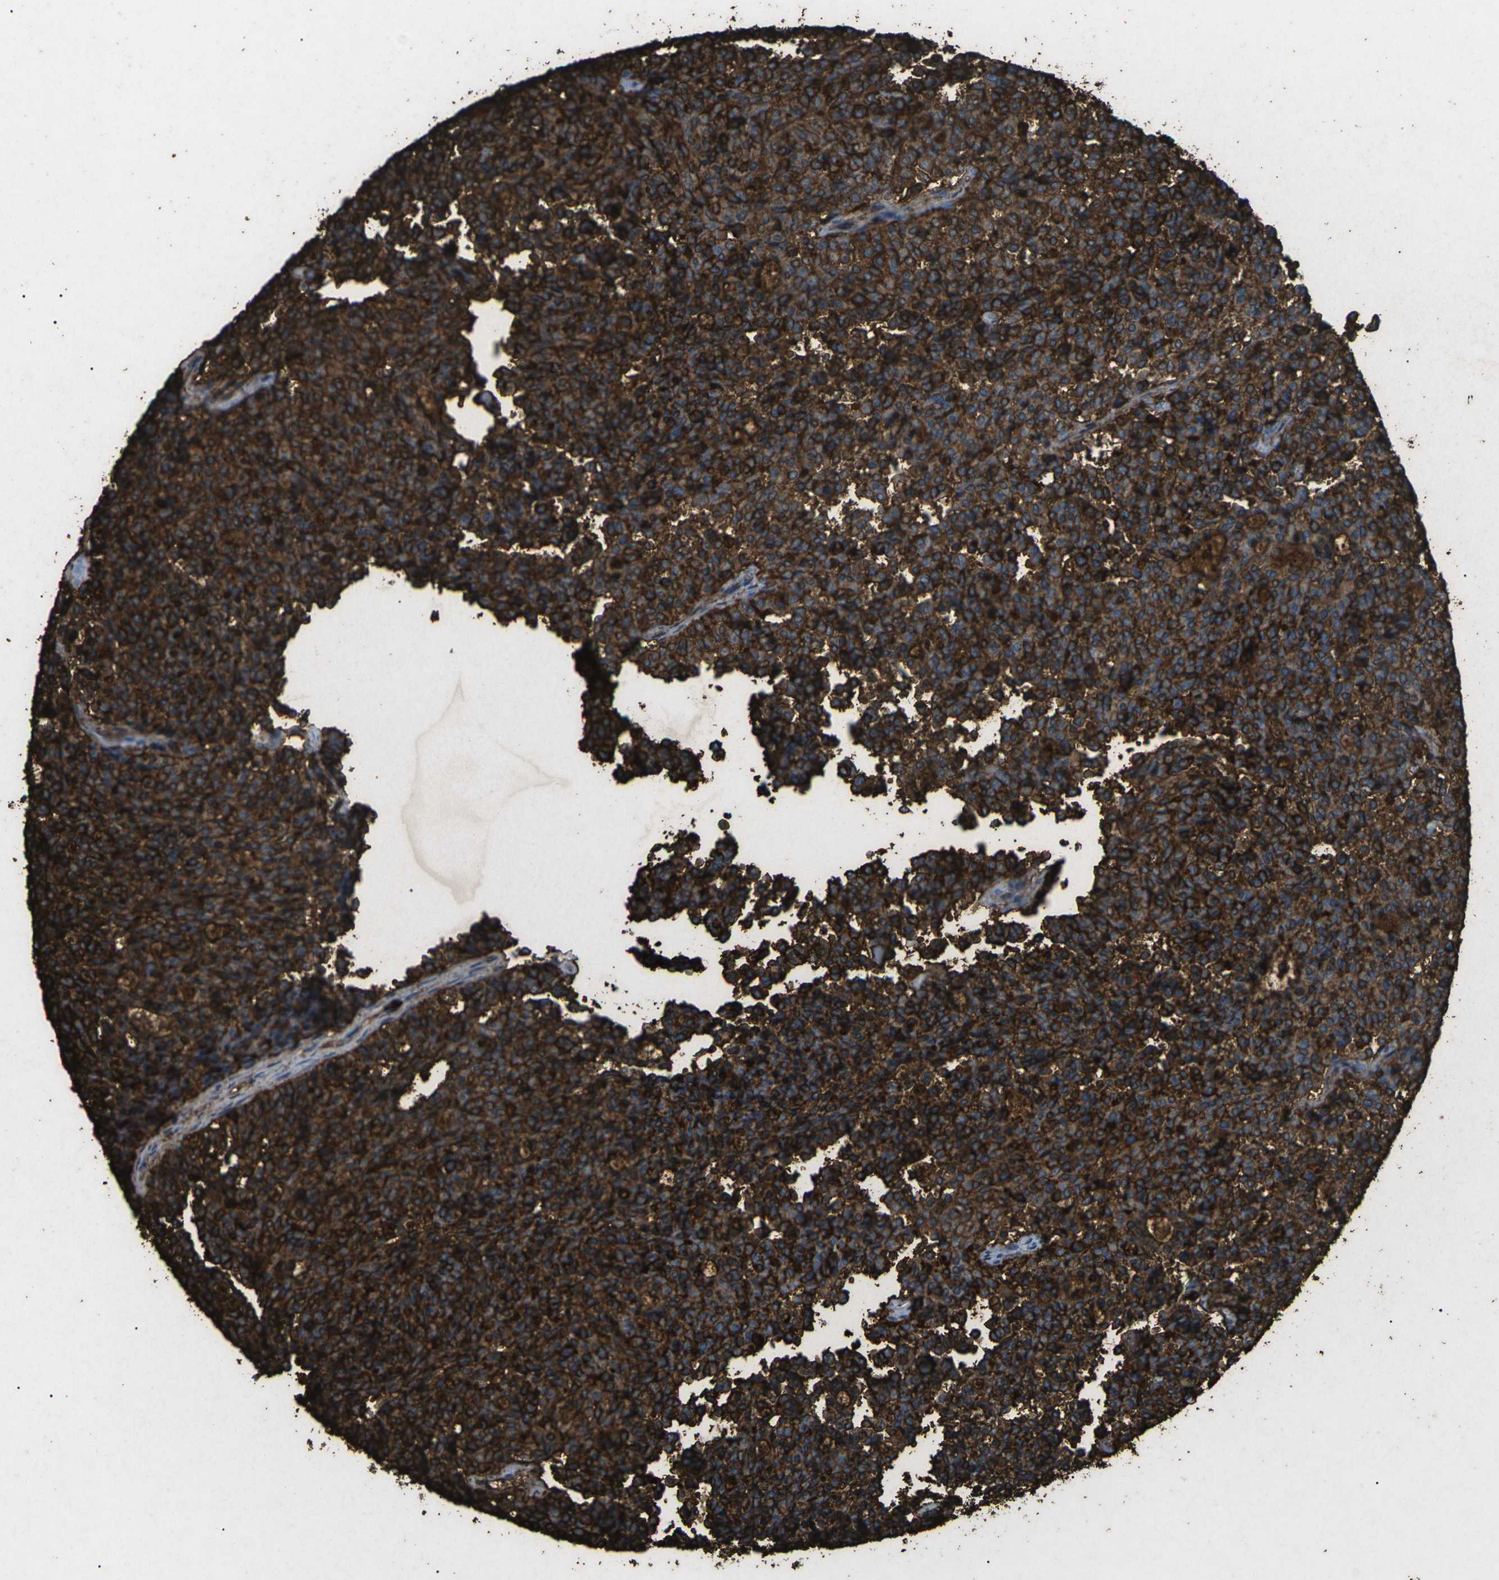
{"staining": {"intensity": "strong", "quantity": ">75%", "location": "cytoplasmic/membranous"}, "tissue": "carcinoid", "cell_type": "Tumor cells", "image_type": "cancer", "snomed": [{"axis": "morphology", "description": "Carcinoid, malignant, NOS"}, {"axis": "topography", "description": "Pancreas"}], "caption": "Protein expression analysis of carcinoid (malignant) reveals strong cytoplasmic/membranous staining in approximately >75% of tumor cells. Using DAB (brown) and hematoxylin (blue) stains, captured at high magnification using brightfield microscopy.", "gene": "CTAGE1", "patient": {"sex": "female", "age": 54}}